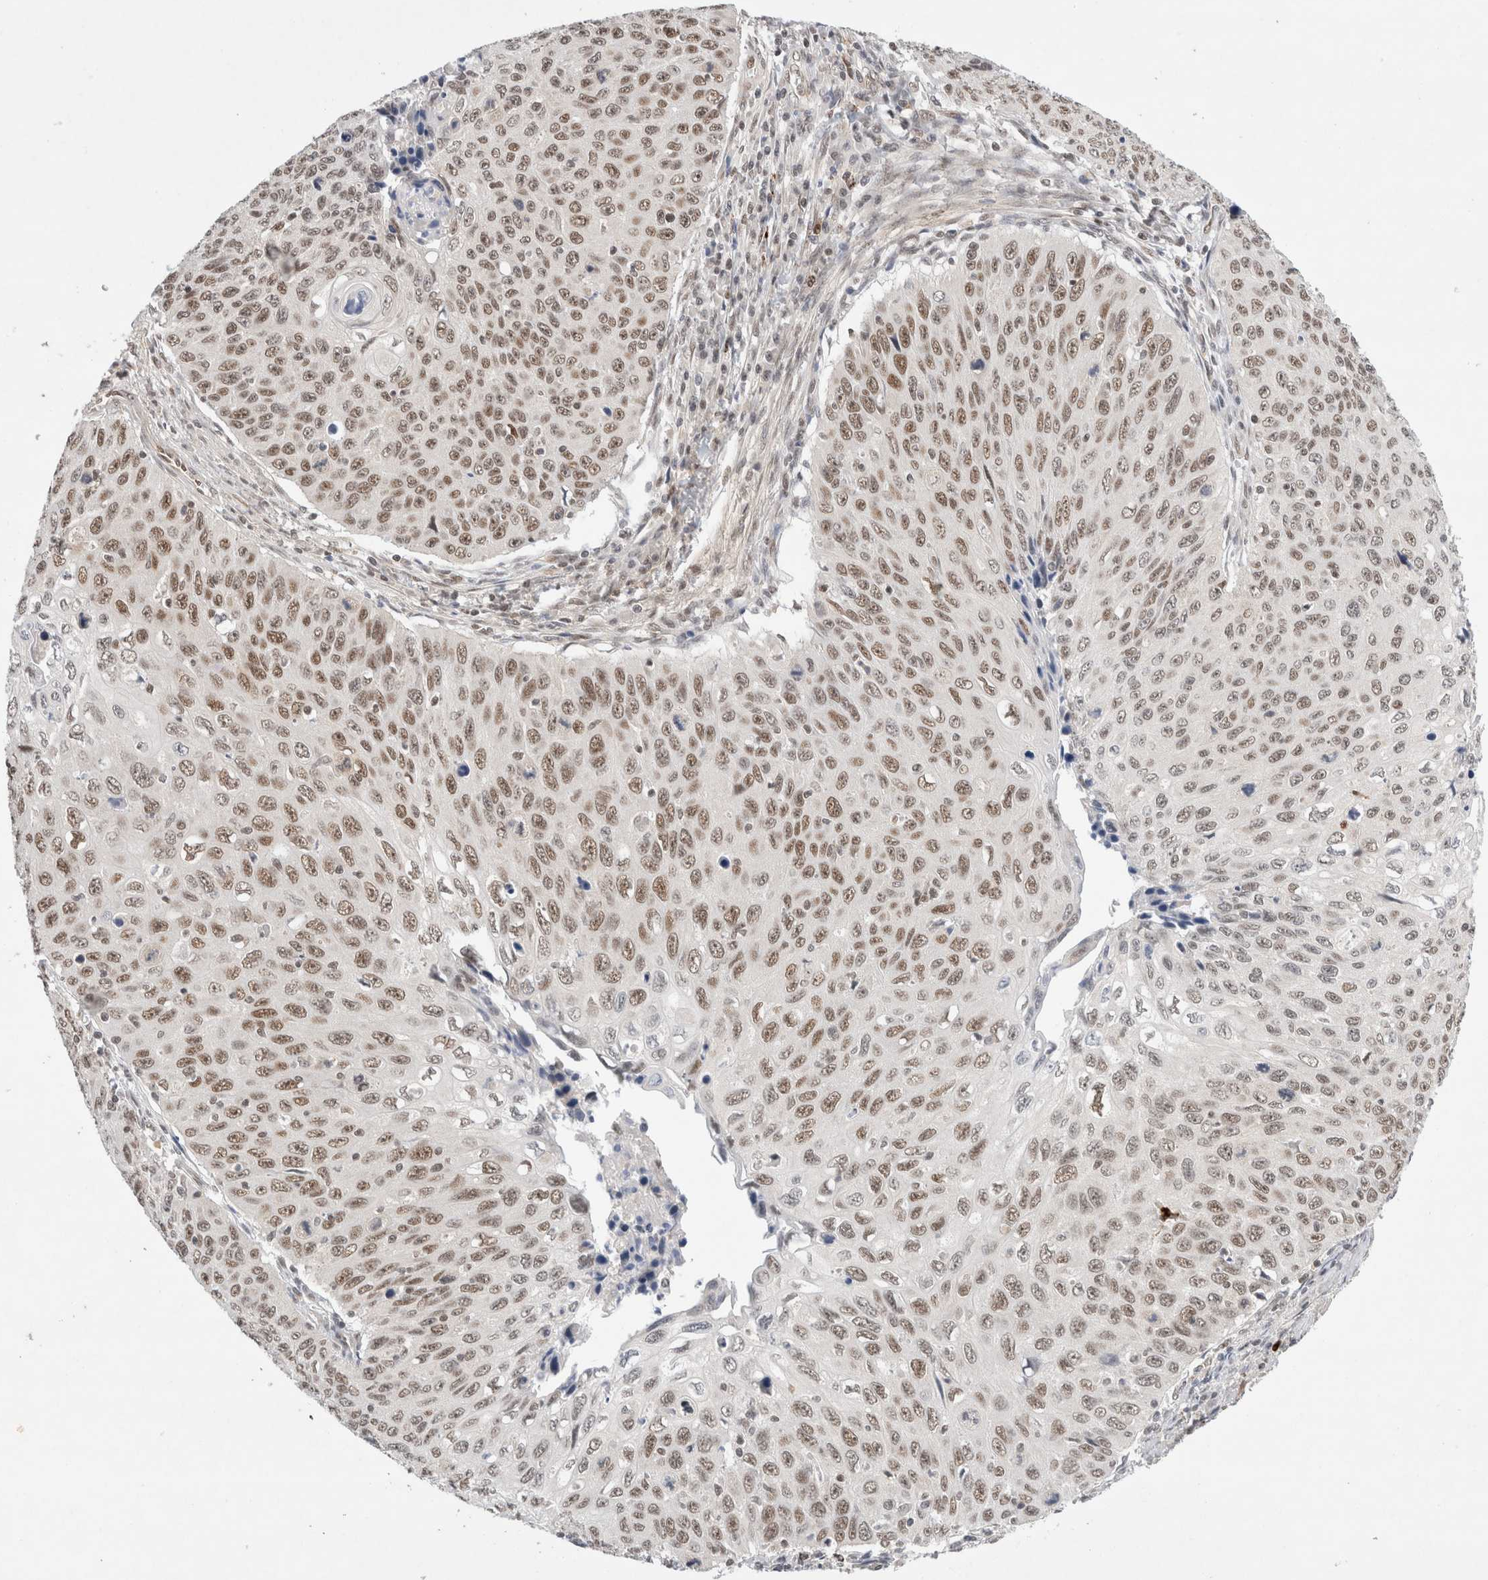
{"staining": {"intensity": "moderate", "quantity": "25%-75%", "location": "nuclear"}, "tissue": "cervical cancer", "cell_type": "Tumor cells", "image_type": "cancer", "snomed": [{"axis": "morphology", "description": "Squamous cell carcinoma, NOS"}, {"axis": "topography", "description": "Cervix"}], "caption": "Cervical cancer (squamous cell carcinoma) stained for a protein displays moderate nuclear positivity in tumor cells.", "gene": "GTF2I", "patient": {"sex": "female", "age": 53}}